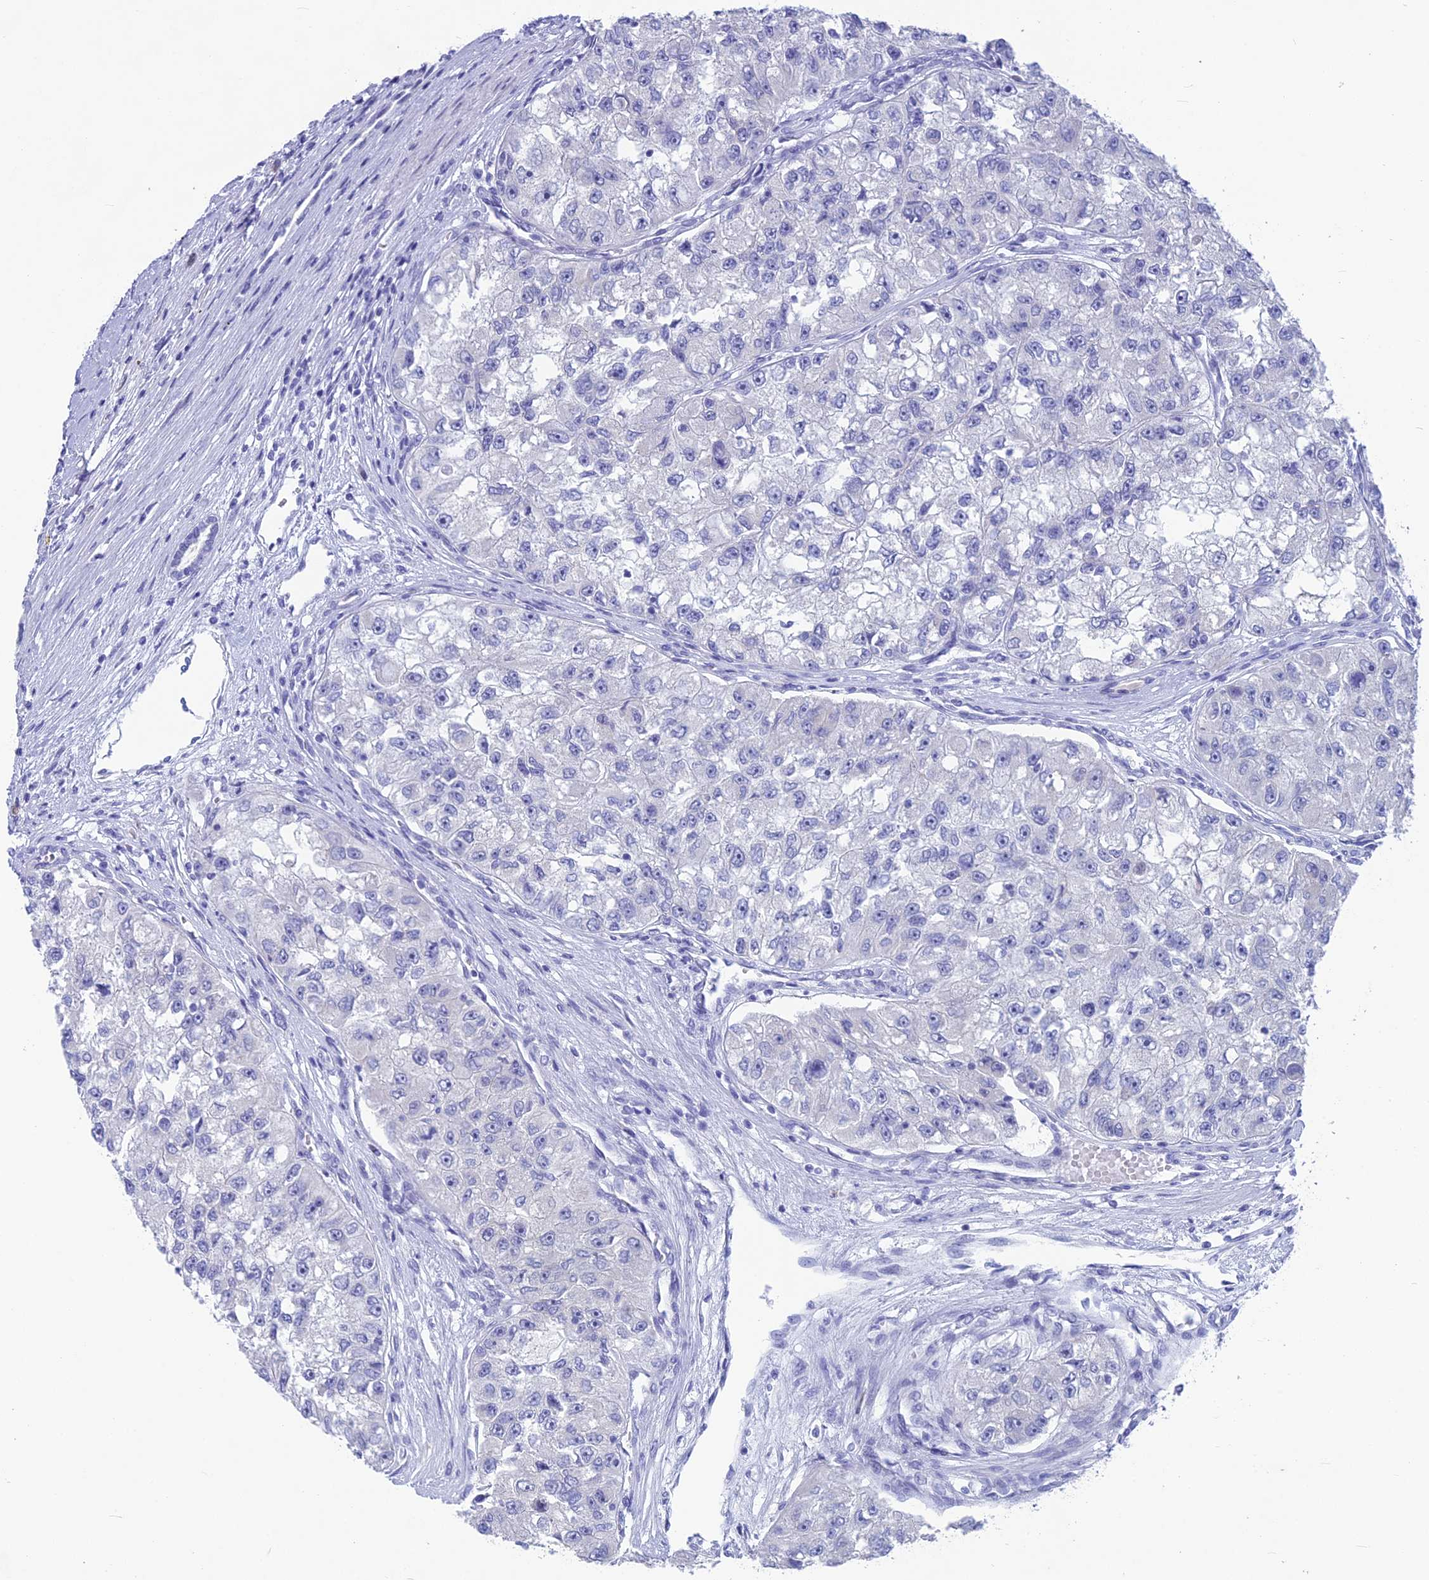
{"staining": {"intensity": "negative", "quantity": "none", "location": "none"}, "tissue": "renal cancer", "cell_type": "Tumor cells", "image_type": "cancer", "snomed": [{"axis": "morphology", "description": "Adenocarcinoma, NOS"}, {"axis": "topography", "description": "Kidney"}], "caption": "DAB (3,3'-diaminobenzidine) immunohistochemical staining of human renal cancer (adenocarcinoma) displays no significant staining in tumor cells.", "gene": "SNTN", "patient": {"sex": "male", "age": 63}}